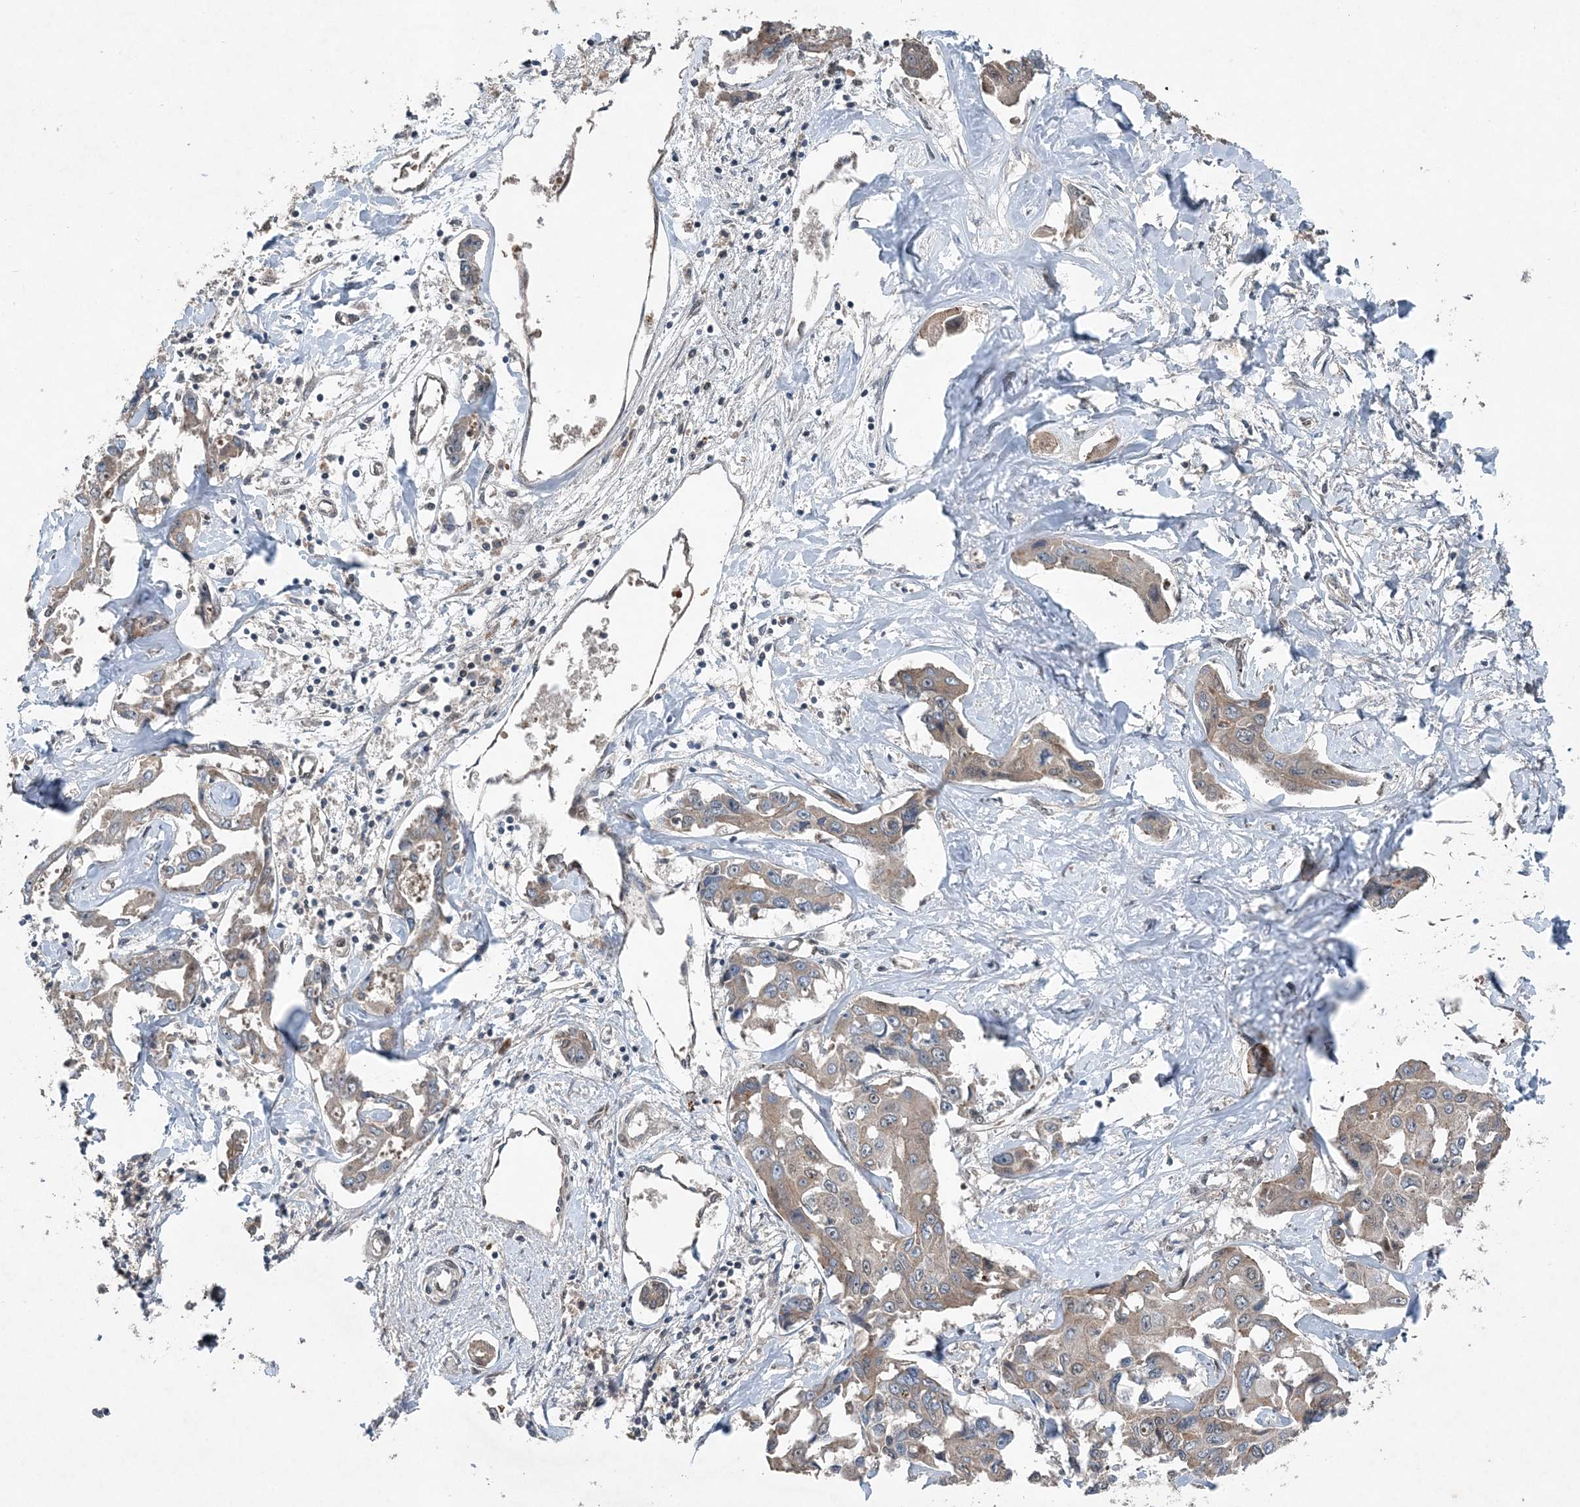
{"staining": {"intensity": "negative", "quantity": "none", "location": "none"}, "tissue": "liver cancer", "cell_type": "Tumor cells", "image_type": "cancer", "snomed": [{"axis": "morphology", "description": "Cholangiocarcinoma"}, {"axis": "topography", "description": "Liver"}], "caption": "The micrograph demonstrates no significant staining in tumor cells of liver cancer (cholangiocarcinoma).", "gene": "QTRT2", "patient": {"sex": "male", "age": 59}}